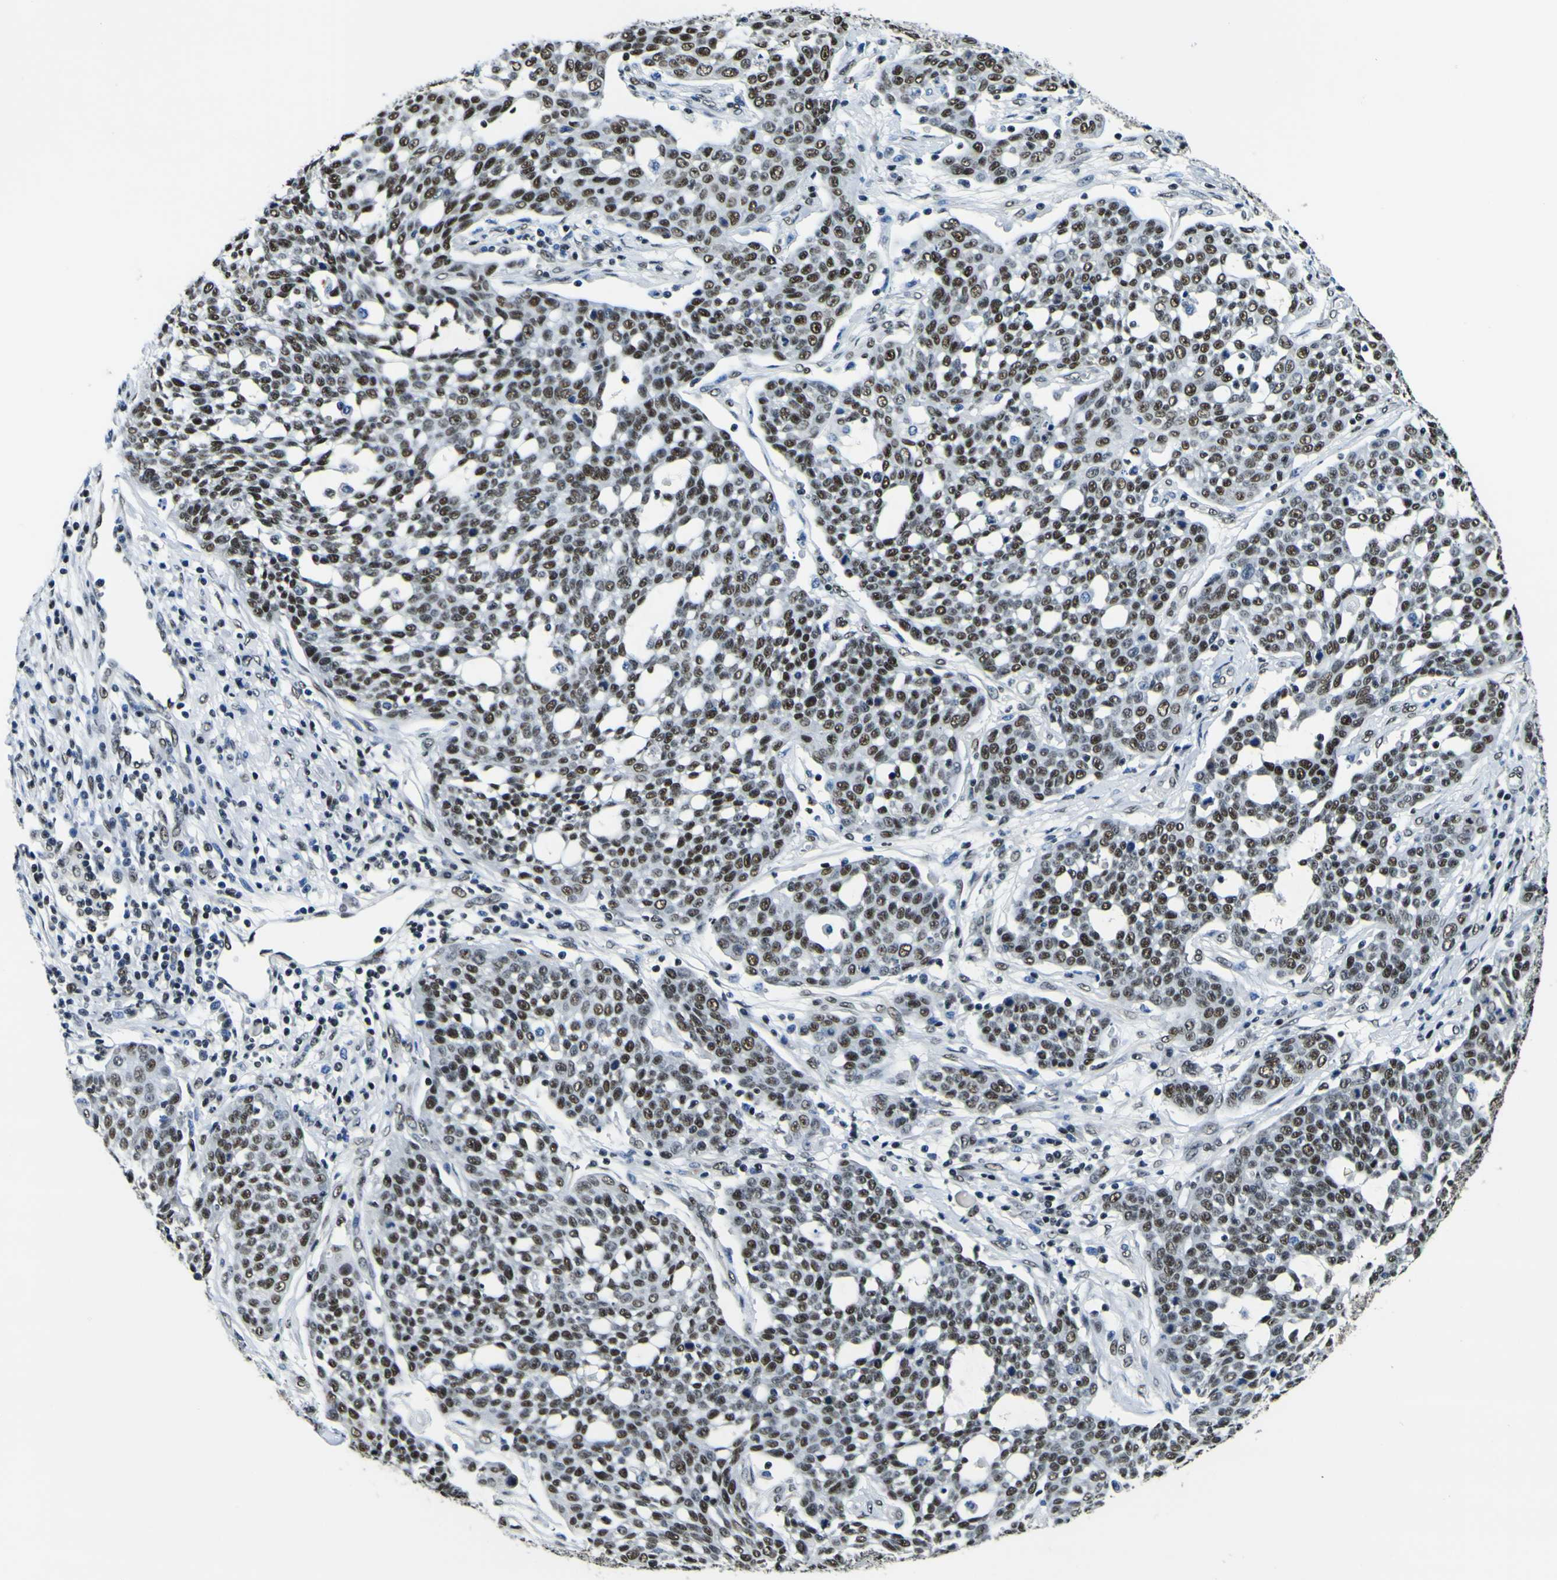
{"staining": {"intensity": "strong", "quantity": ">75%", "location": "nuclear"}, "tissue": "cervical cancer", "cell_type": "Tumor cells", "image_type": "cancer", "snomed": [{"axis": "morphology", "description": "Squamous cell carcinoma, NOS"}, {"axis": "topography", "description": "Cervix"}], "caption": "IHC micrograph of cervical cancer (squamous cell carcinoma) stained for a protein (brown), which shows high levels of strong nuclear staining in approximately >75% of tumor cells.", "gene": "SP1", "patient": {"sex": "female", "age": 34}}